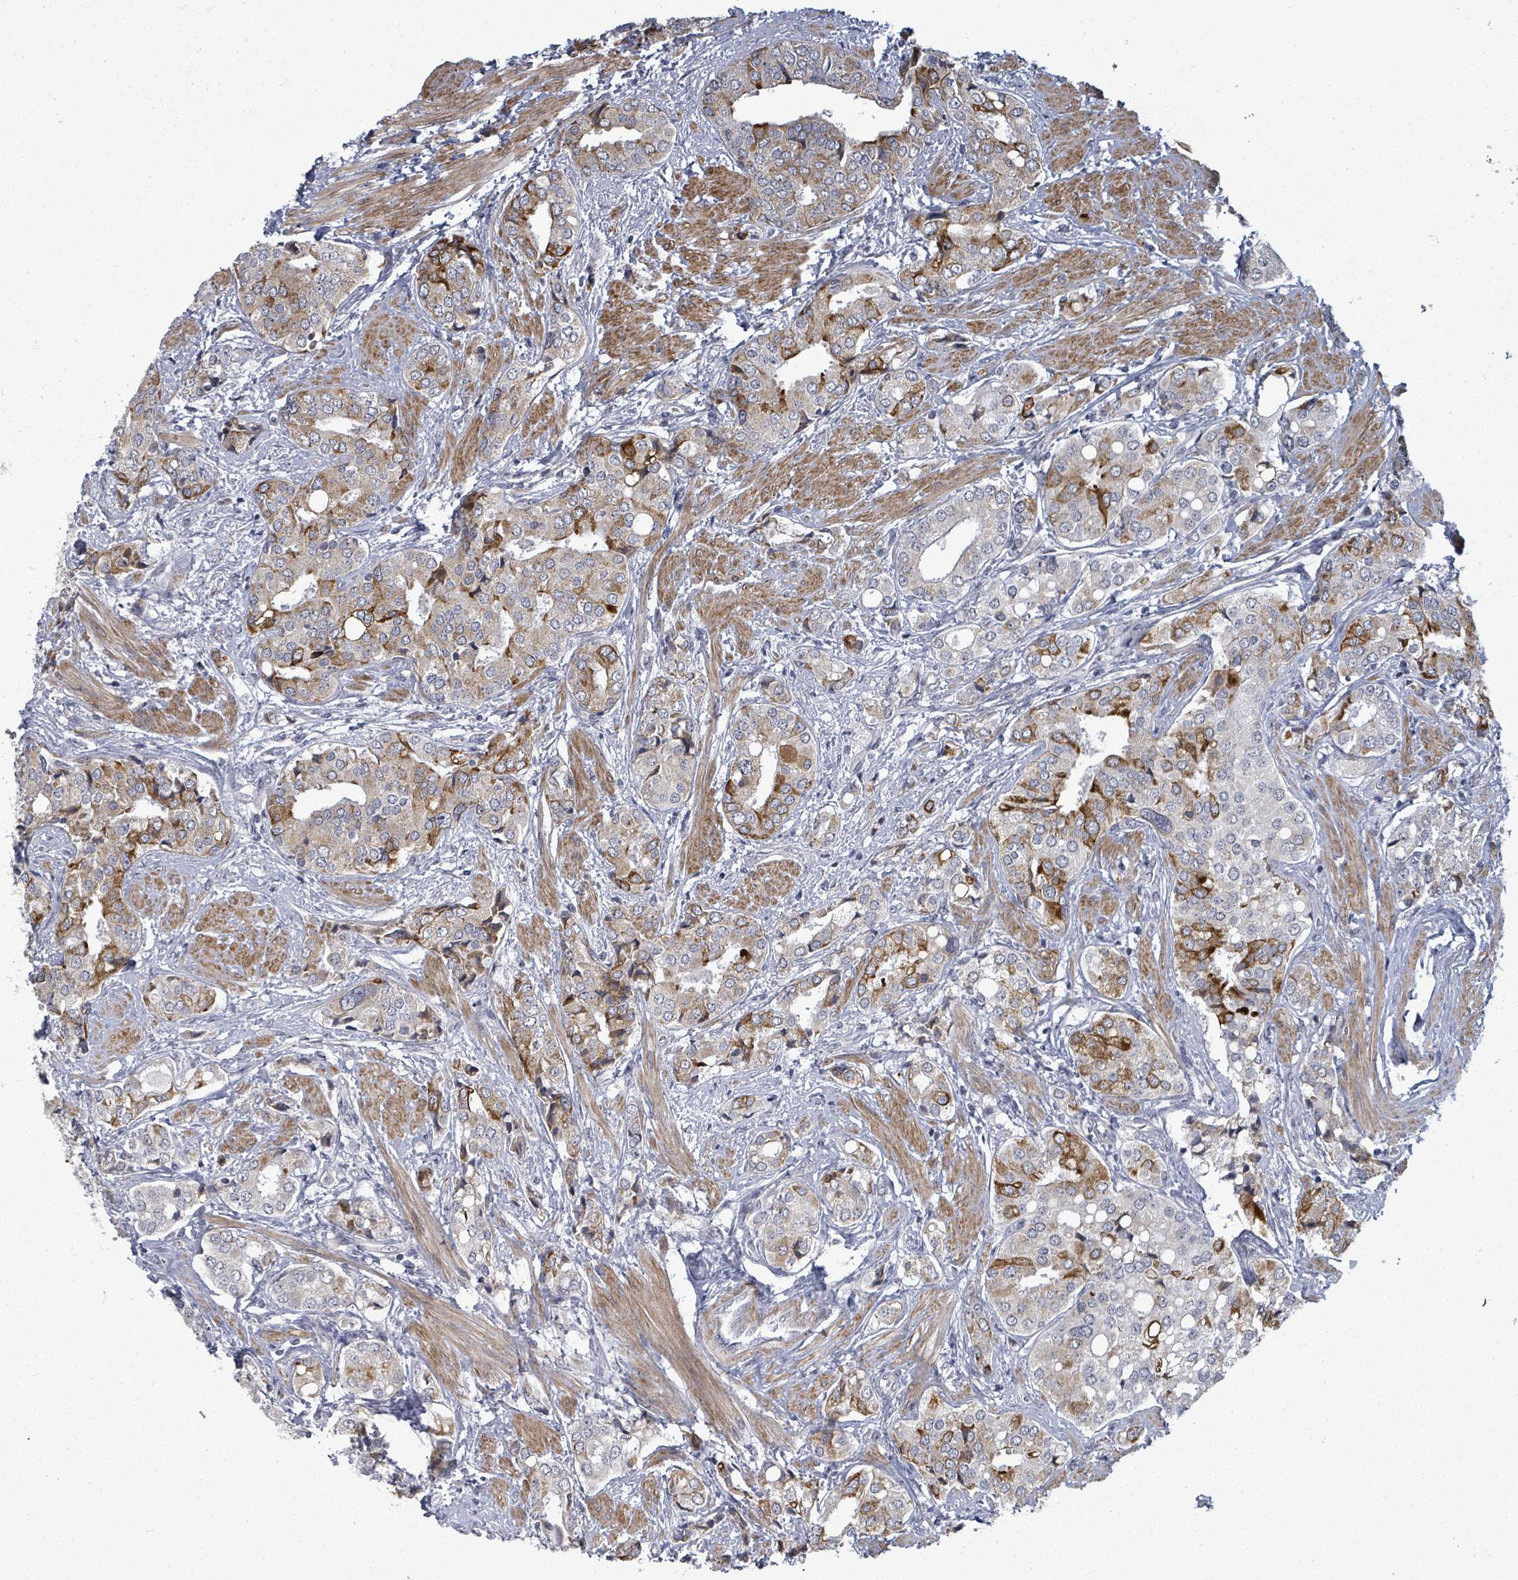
{"staining": {"intensity": "strong", "quantity": "25%-75%", "location": "cytoplasmic/membranous"}, "tissue": "prostate cancer", "cell_type": "Tumor cells", "image_type": "cancer", "snomed": [{"axis": "morphology", "description": "Adenocarcinoma, High grade"}, {"axis": "topography", "description": "Prostate"}], "caption": "Prostate cancer (high-grade adenocarcinoma) stained for a protein (brown) shows strong cytoplasmic/membranous positive staining in approximately 25%-75% of tumor cells.", "gene": "PTPN20", "patient": {"sex": "male", "age": 71}}